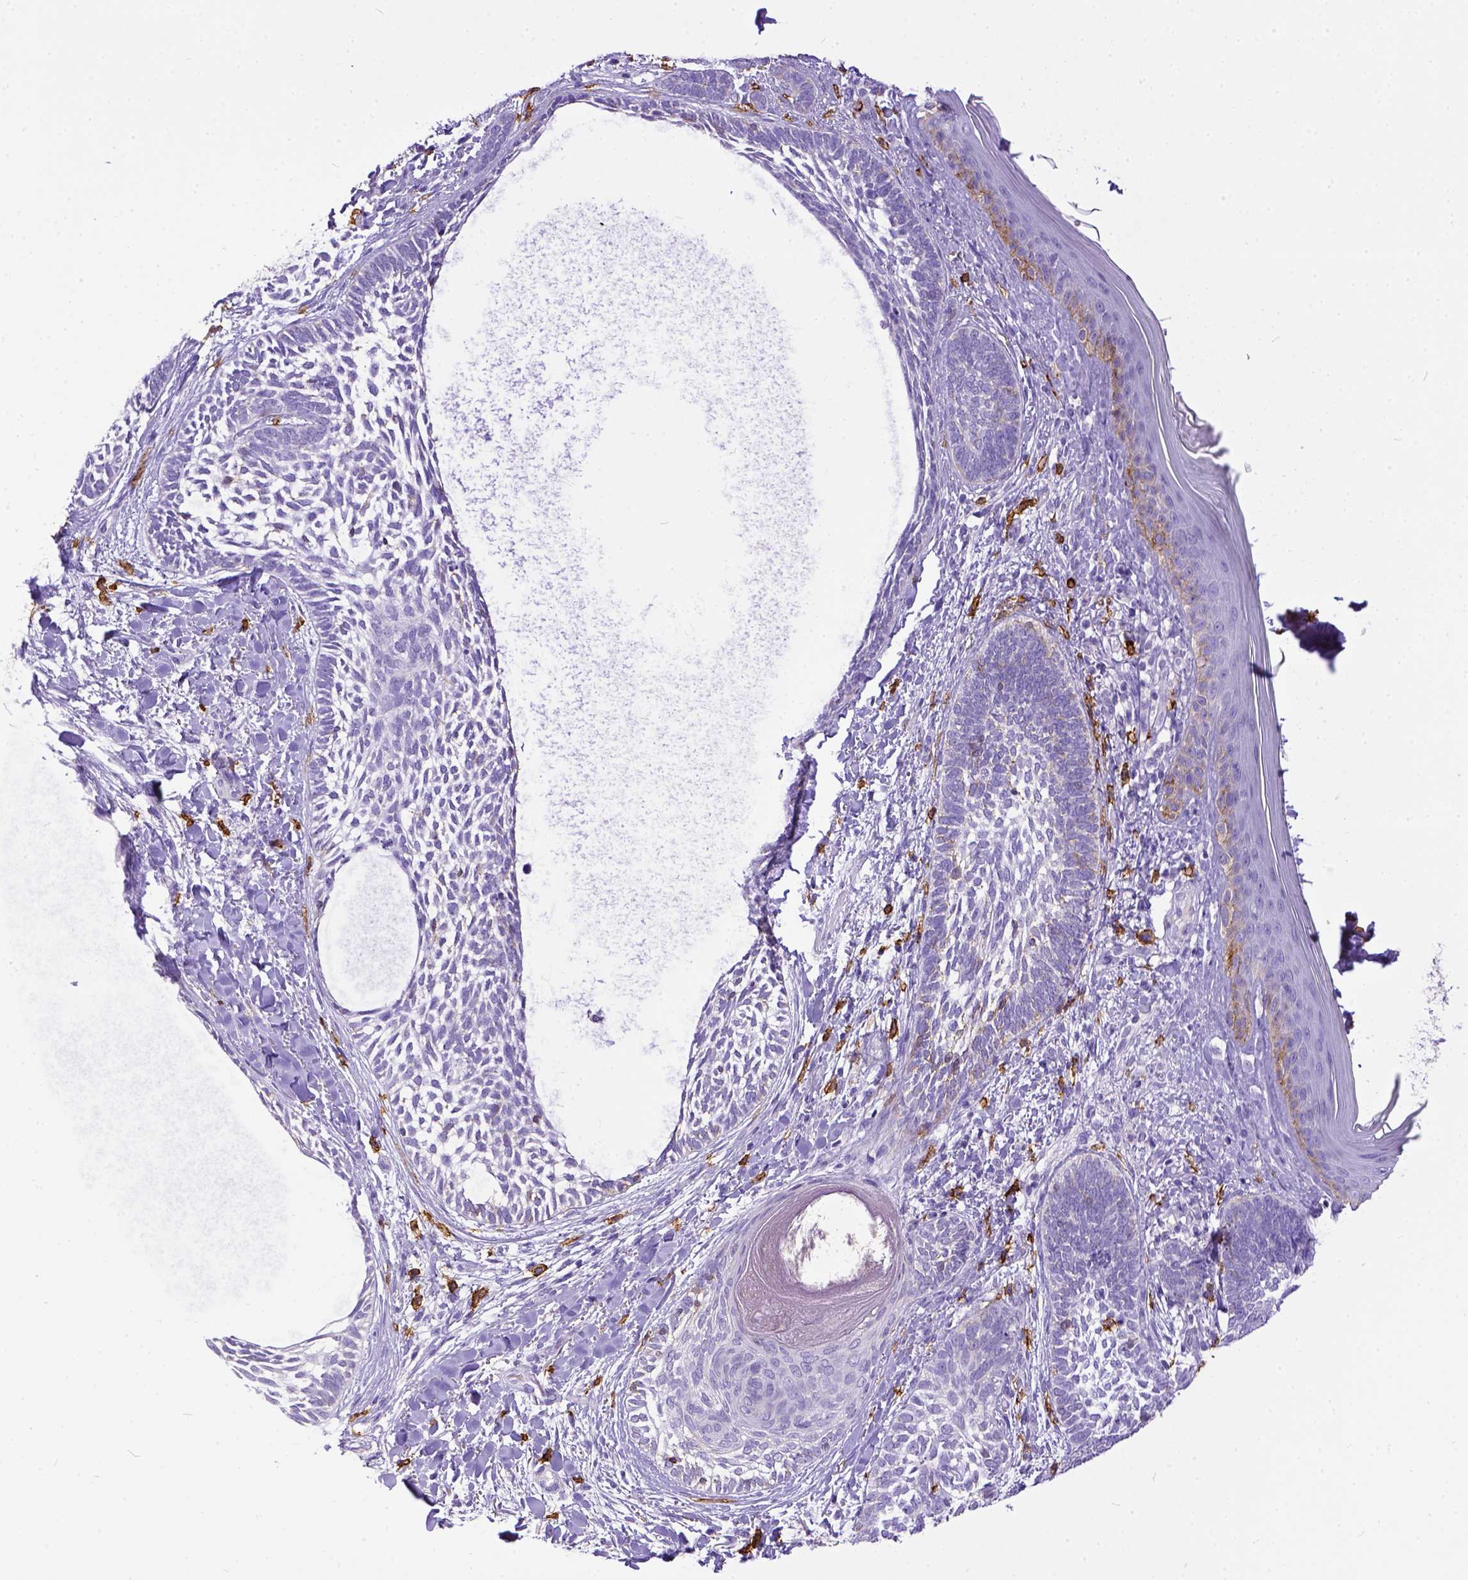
{"staining": {"intensity": "negative", "quantity": "none", "location": "none"}, "tissue": "skin cancer", "cell_type": "Tumor cells", "image_type": "cancer", "snomed": [{"axis": "morphology", "description": "Normal tissue, NOS"}, {"axis": "morphology", "description": "Basal cell carcinoma"}, {"axis": "topography", "description": "Skin"}], "caption": "Immunohistochemical staining of human skin cancer (basal cell carcinoma) exhibits no significant expression in tumor cells.", "gene": "KIT", "patient": {"sex": "male", "age": 46}}